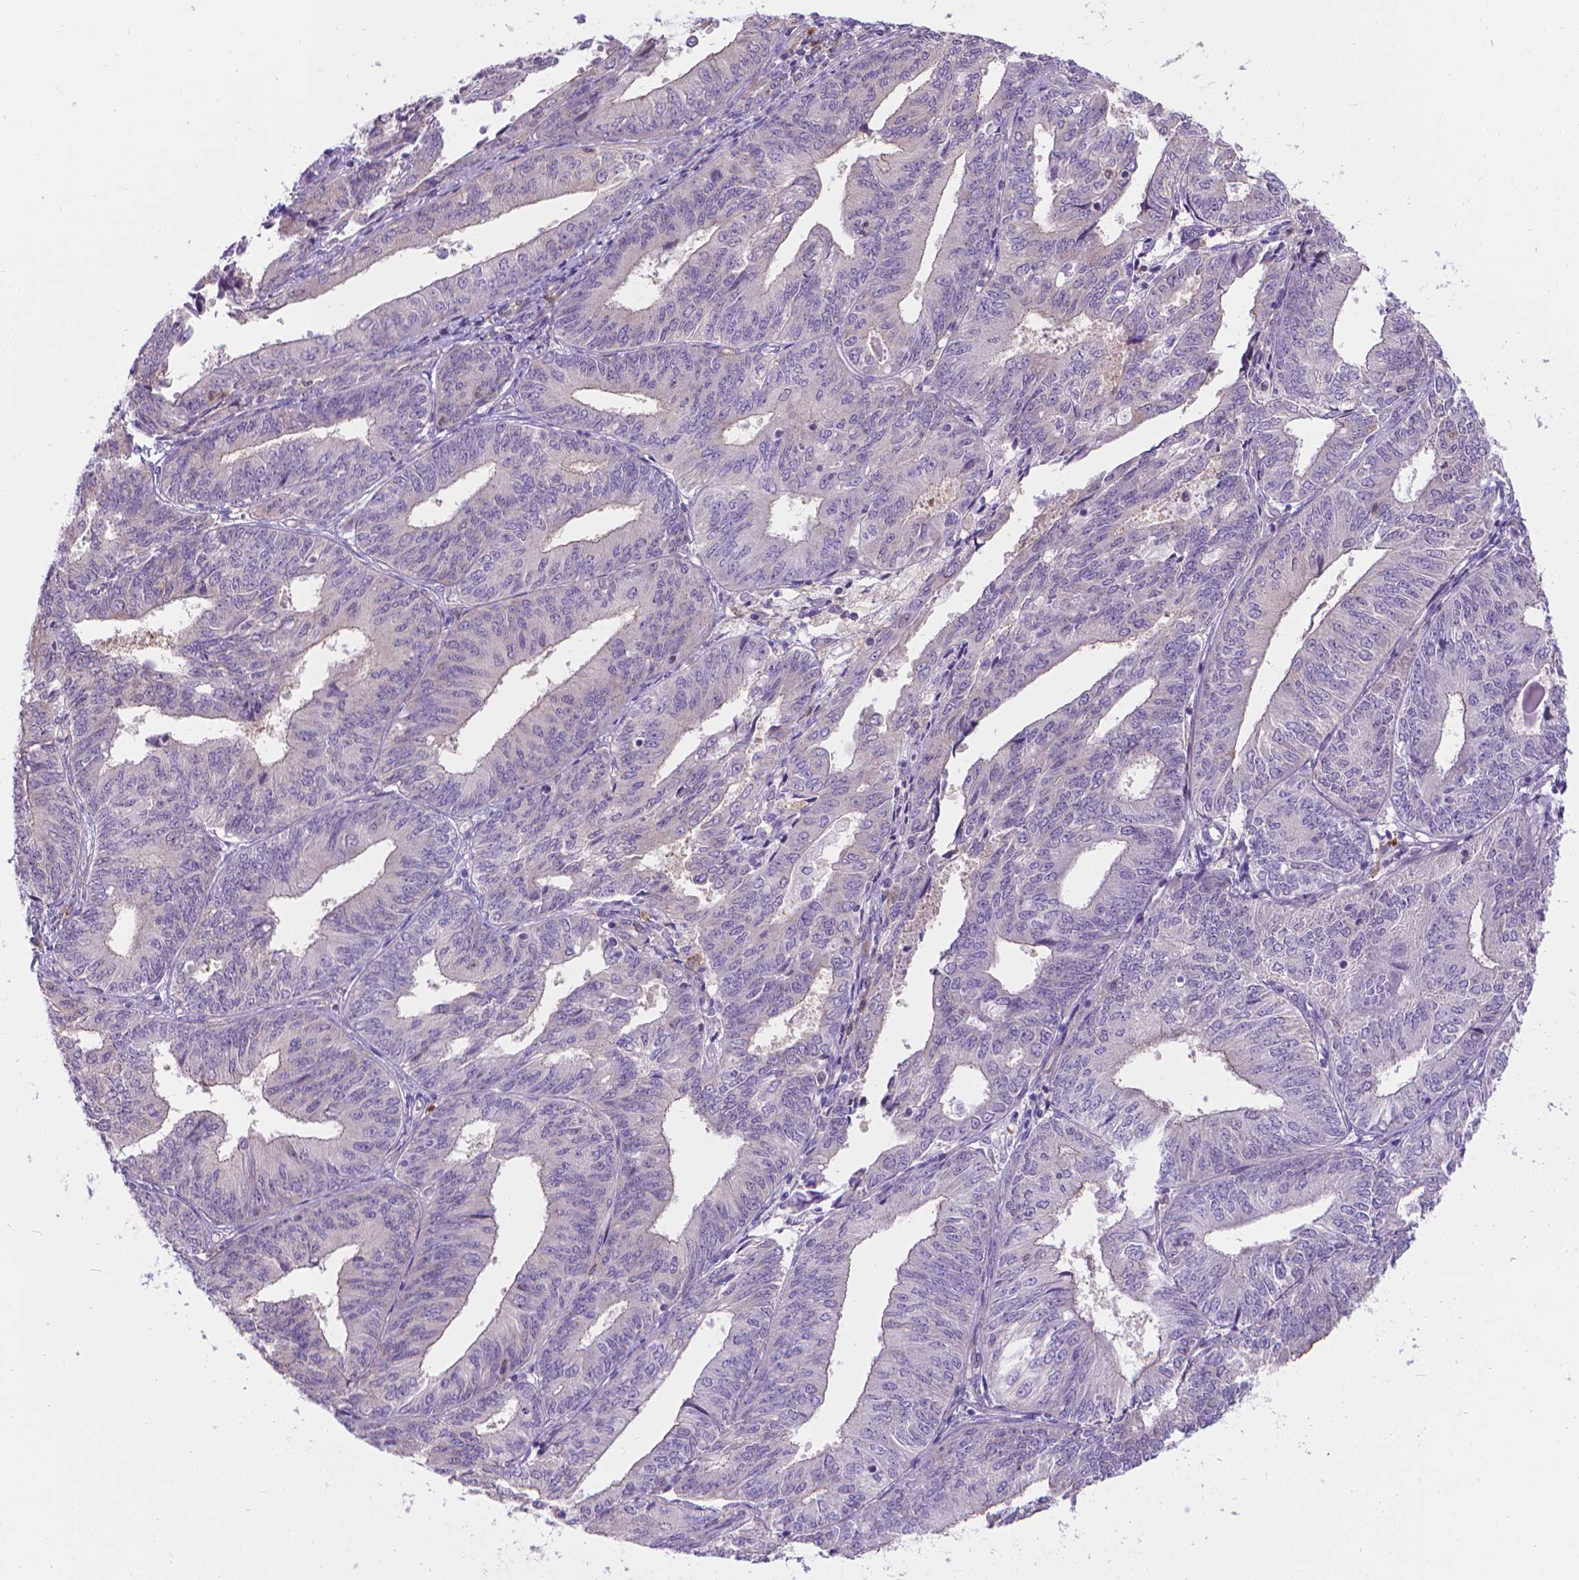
{"staining": {"intensity": "weak", "quantity": "<25%", "location": "cytoplasmic/membranous"}, "tissue": "endometrial cancer", "cell_type": "Tumor cells", "image_type": "cancer", "snomed": [{"axis": "morphology", "description": "Adenocarcinoma, NOS"}, {"axis": "topography", "description": "Endometrium"}], "caption": "DAB immunohistochemical staining of adenocarcinoma (endometrial) exhibits no significant staining in tumor cells.", "gene": "CFAP299", "patient": {"sex": "female", "age": 58}}